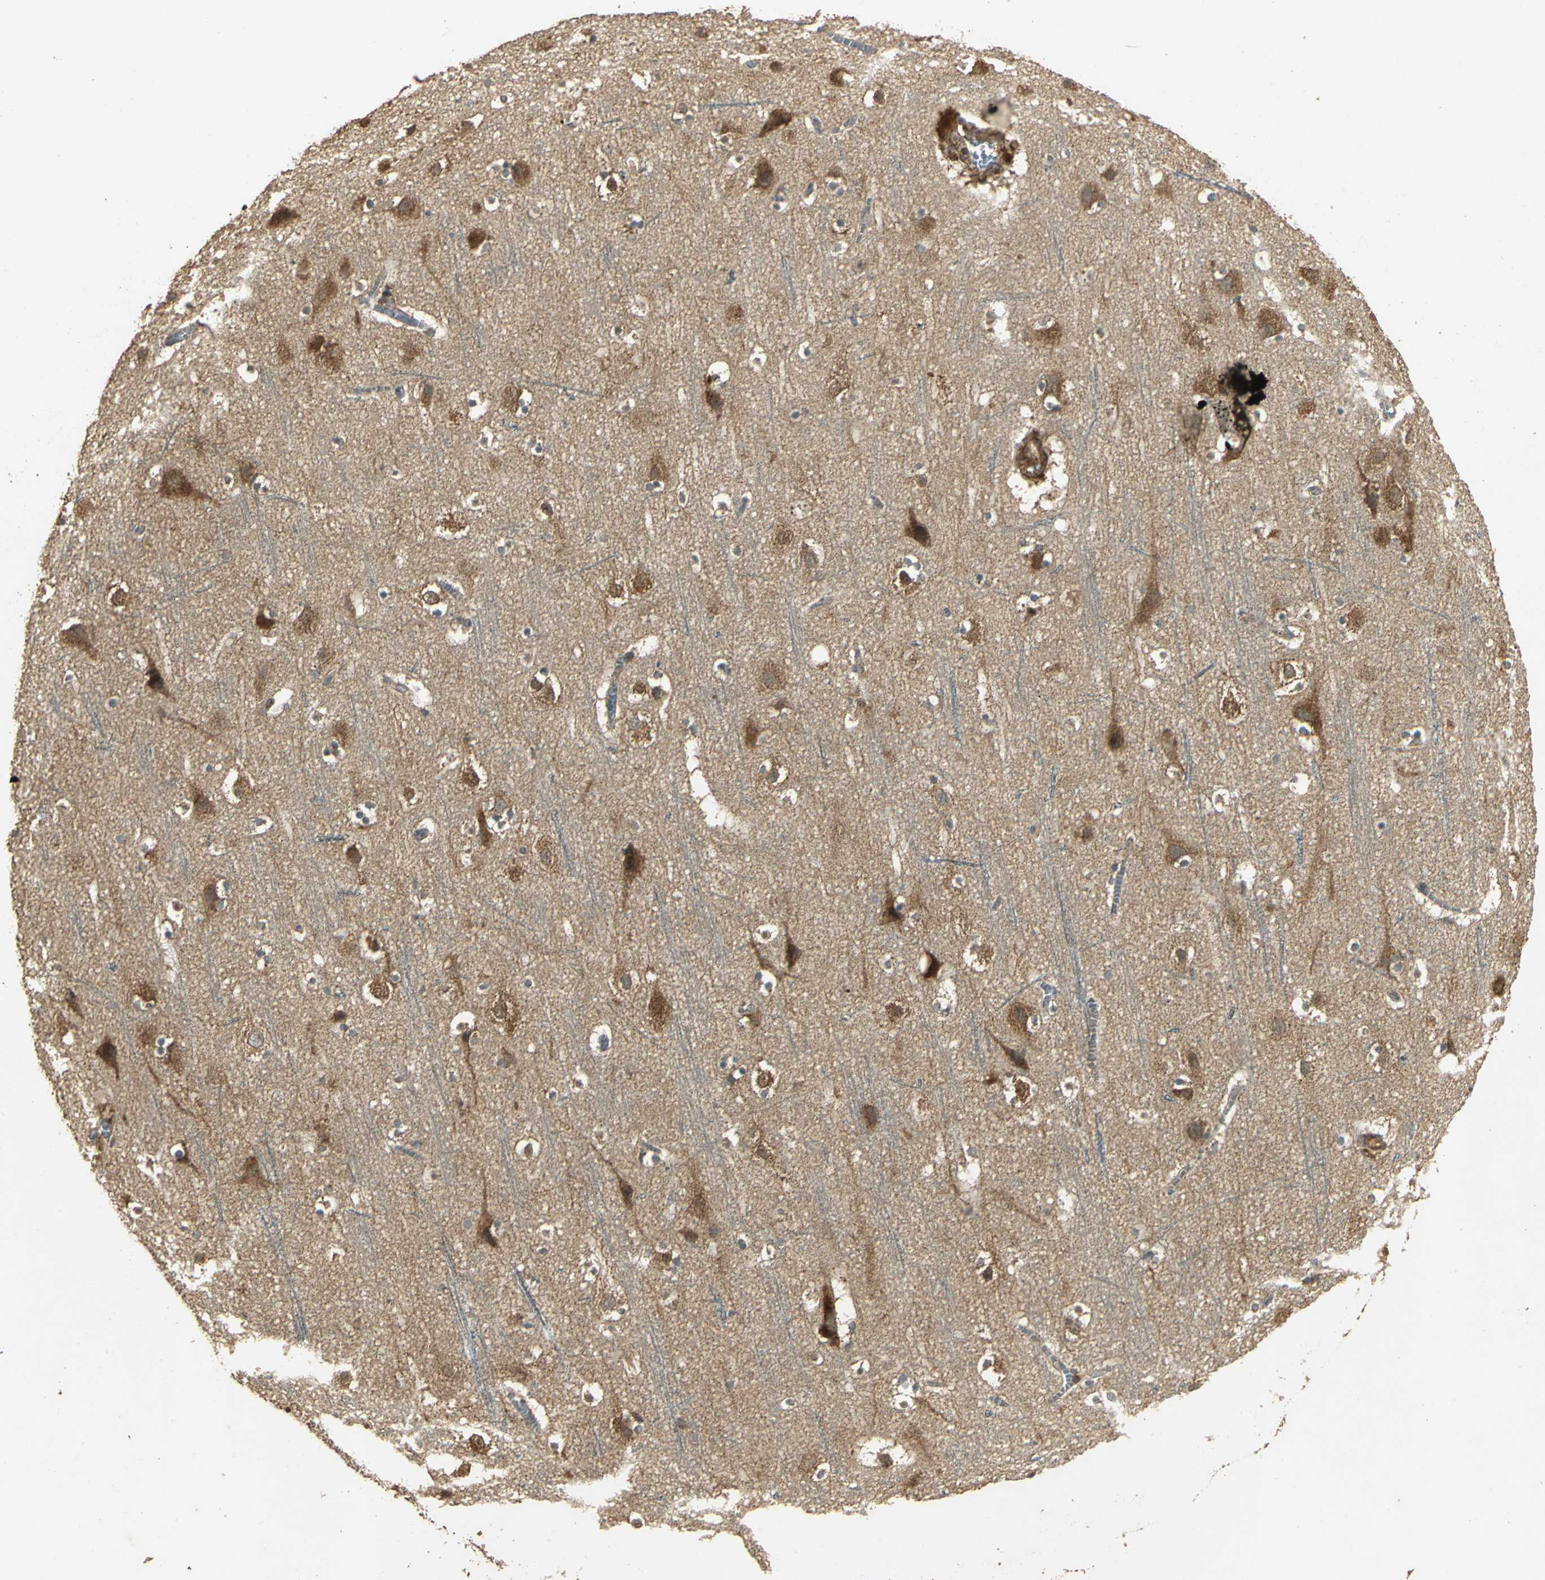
{"staining": {"intensity": "moderate", "quantity": "25%-75%", "location": "cytoplasmic/membranous"}, "tissue": "cerebral cortex", "cell_type": "Endothelial cells", "image_type": "normal", "snomed": [{"axis": "morphology", "description": "Normal tissue, NOS"}, {"axis": "topography", "description": "Cerebral cortex"}], "caption": "Immunohistochemistry (IHC) staining of normal cerebral cortex, which demonstrates medium levels of moderate cytoplasmic/membranous expression in approximately 25%-75% of endothelial cells indicating moderate cytoplasmic/membranous protein positivity. The staining was performed using DAB (3,3'-diaminobenzidine) (brown) for protein detection and nuclei were counterstained in hematoxylin (blue).", "gene": "KANK1", "patient": {"sex": "male", "age": 45}}